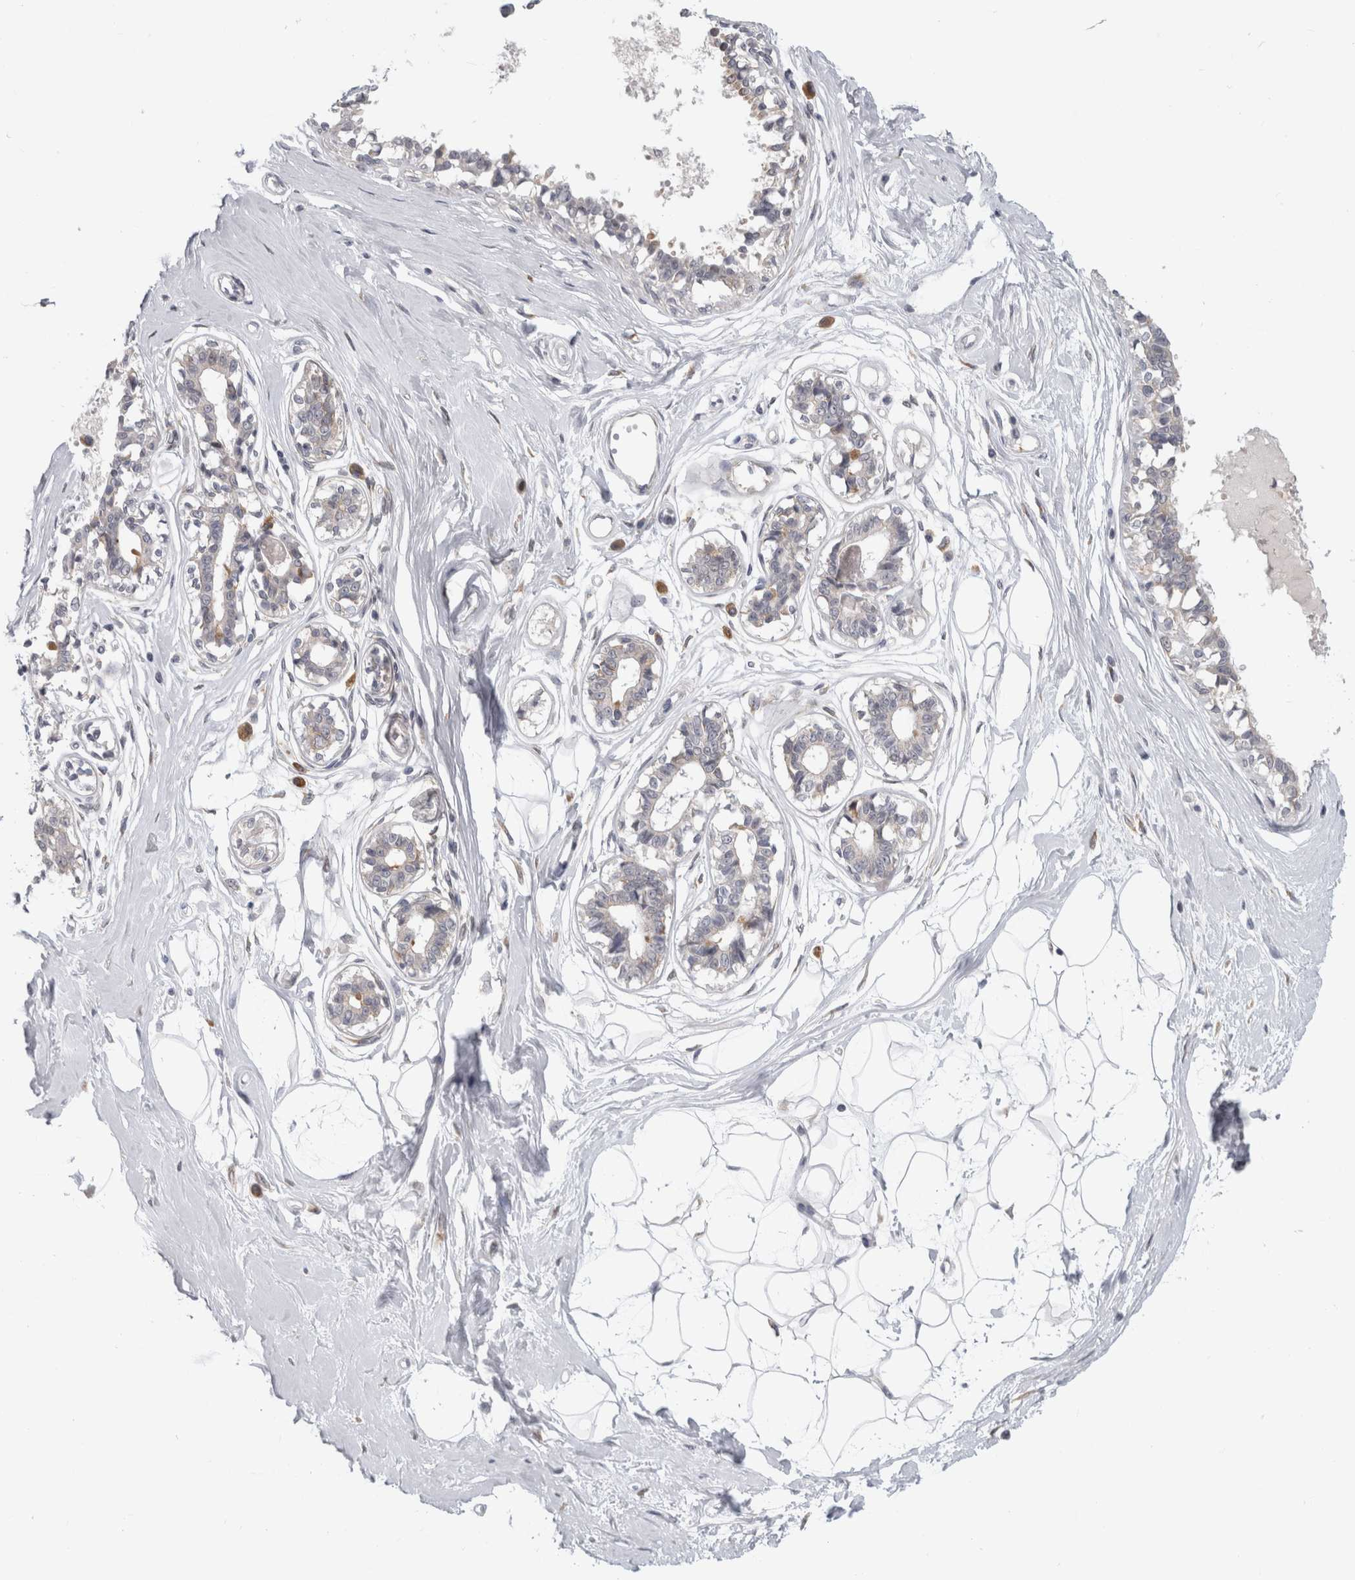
{"staining": {"intensity": "negative", "quantity": "none", "location": "none"}, "tissue": "breast", "cell_type": "Adipocytes", "image_type": "normal", "snomed": [{"axis": "morphology", "description": "Normal tissue, NOS"}, {"axis": "topography", "description": "Breast"}], "caption": "Breast was stained to show a protein in brown. There is no significant positivity in adipocytes. (DAB IHC, high magnification).", "gene": "TMEM242", "patient": {"sex": "female", "age": 45}}